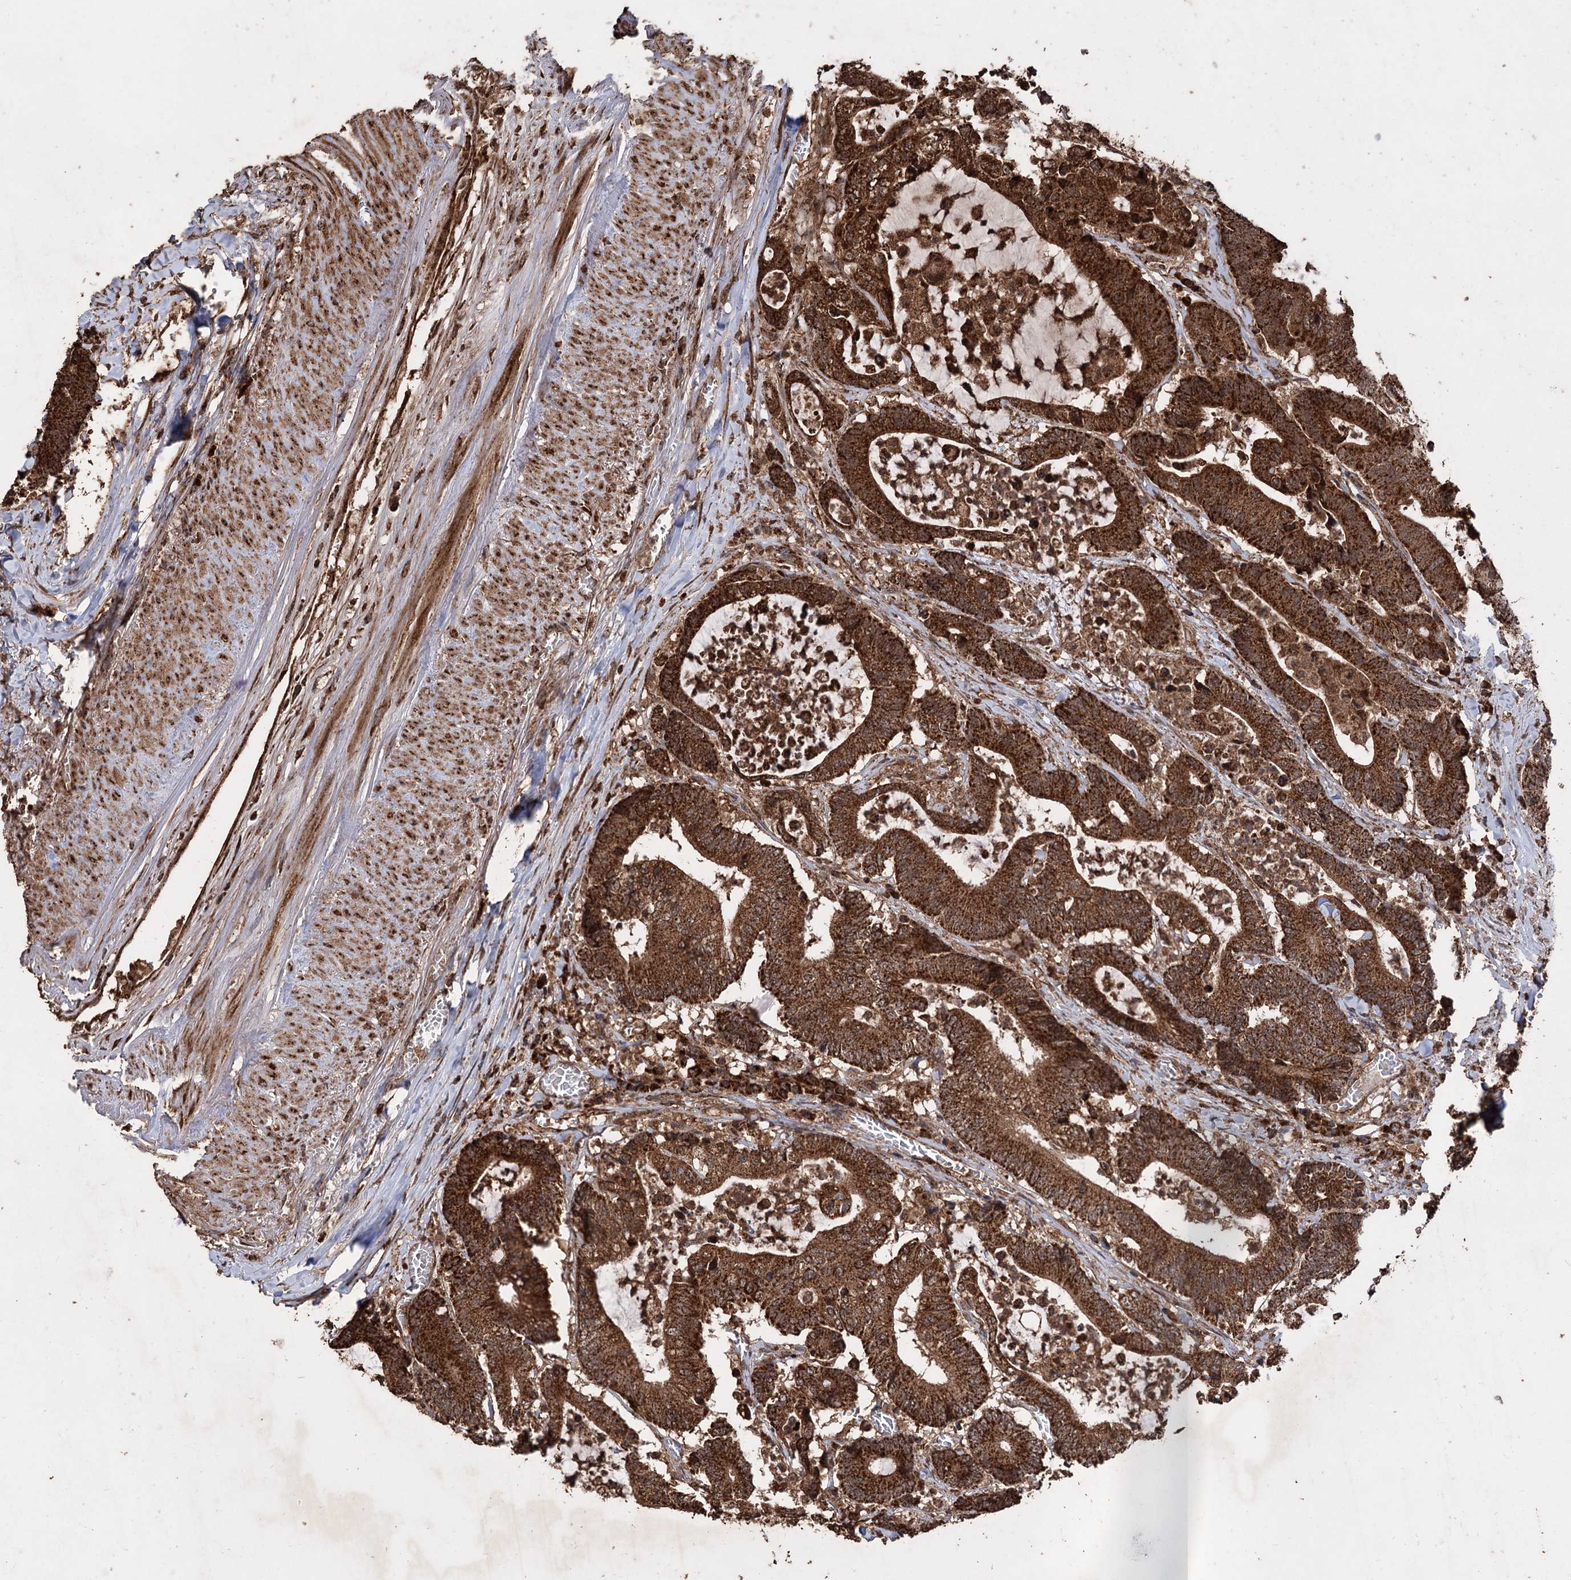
{"staining": {"intensity": "strong", "quantity": ">75%", "location": "cytoplasmic/membranous"}, "tissue": "colorectal cancer", "cell_type": "Tumor cells", "image_type": "cancer", "snomed": [{"axis": "morphology", "description": "Adenocarcinoma, NOS"}, {"axis": "topography", "description": "Colon"}], "caption": "Approximately >75% of tumor cells in colorectal cancer (adenocarcinoma) exhibit strong cytoplasmic/membranous protein positivity as visualized by brown immunohistochemical staining.", "gene": "IPO4", "patient": {"sex": "female", "age": 84}}